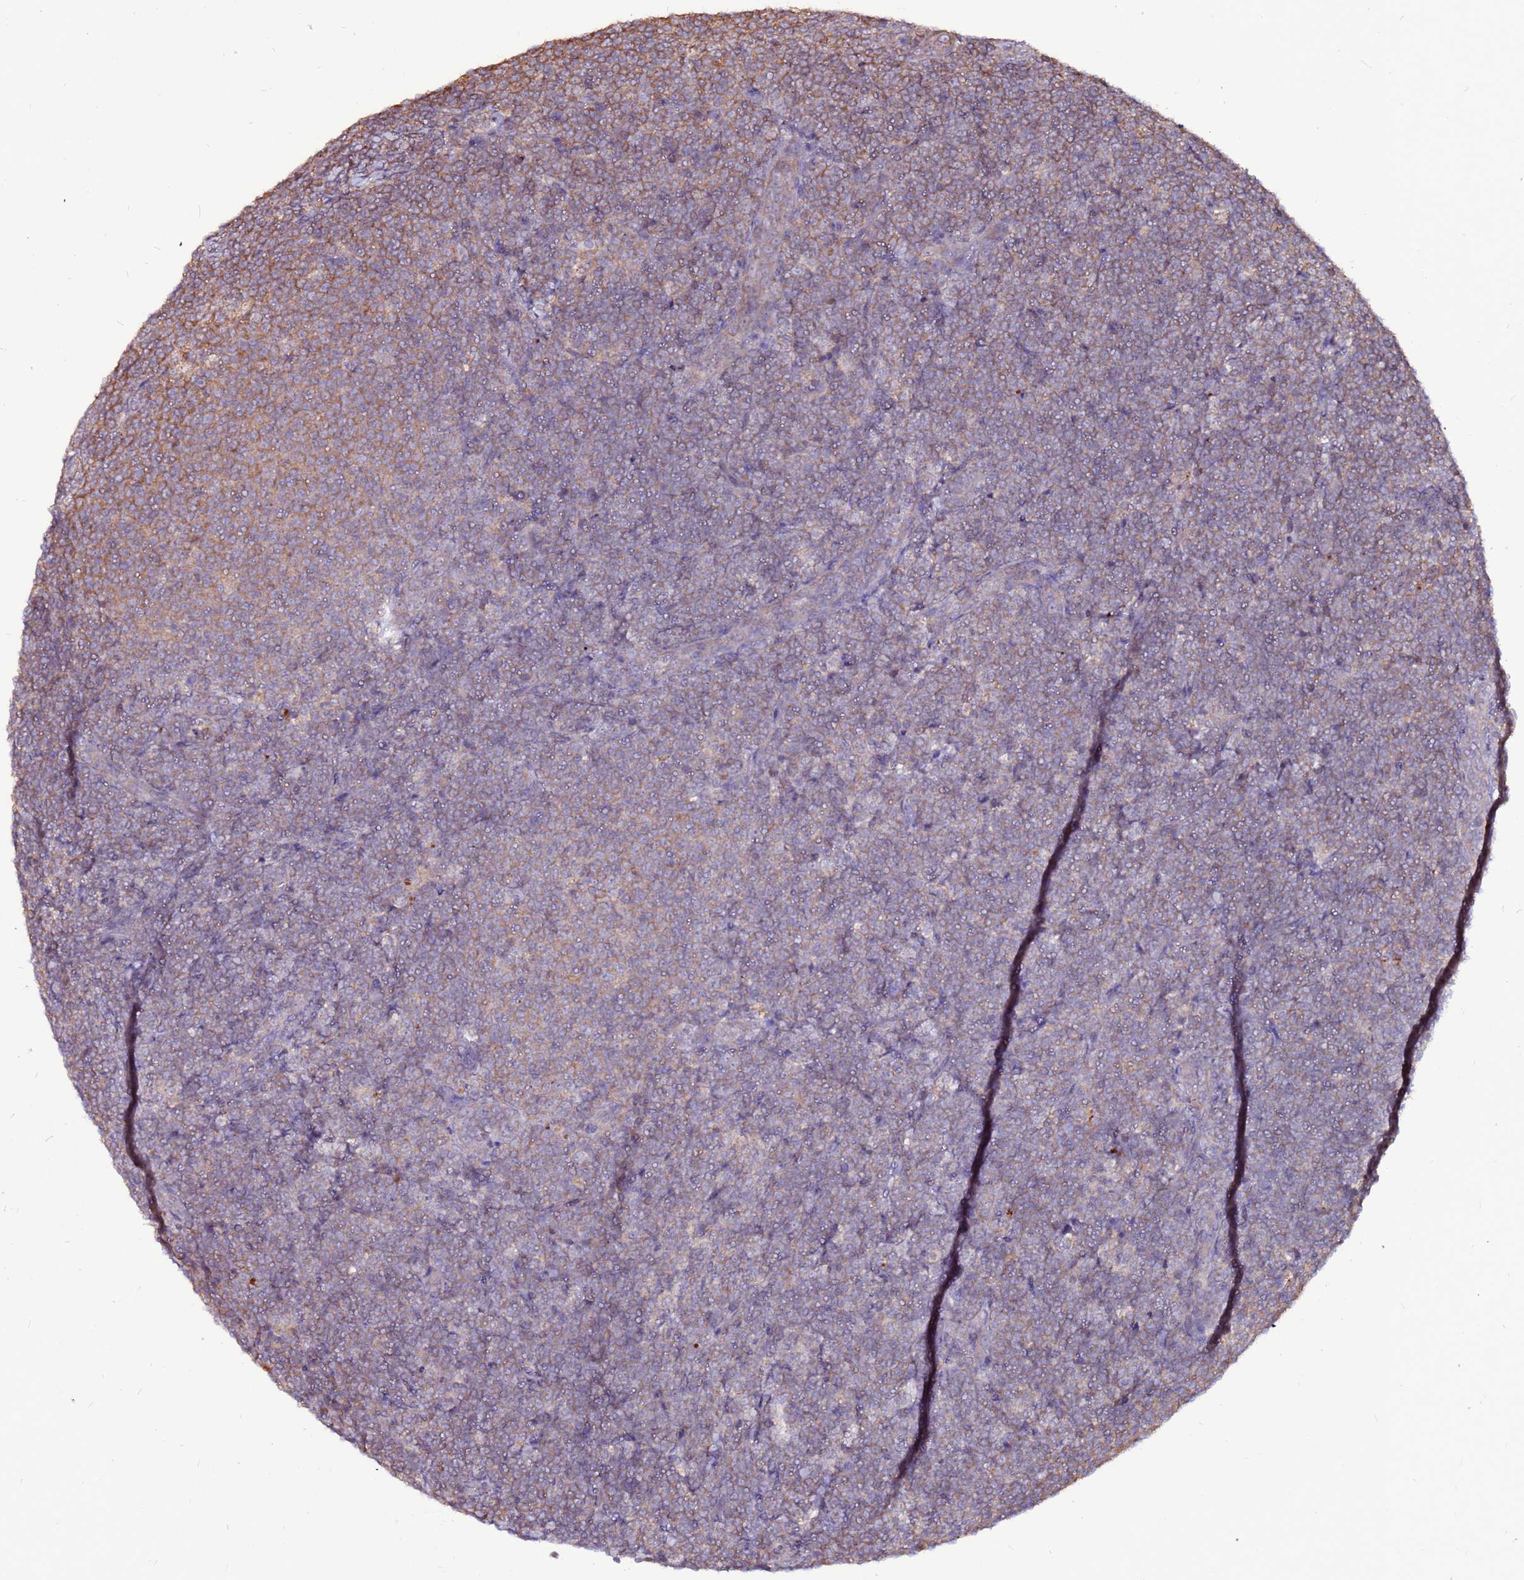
{"staining": {"intensity": "weak", "quantity": "25%-75%", "location": "cytoplasmic/membranous"}, "tissue": "lymphoma", "cell_type": "Tumor cells", "image_type": "cancer", "snomed": [{"axis": "morphology", "description": "Malignant lymphoma, non-Hodgkin's type, Low grade"}, {"axis": "topography", "description": "Lymph node"}], "caption": "Protein staining shows weak cytoplasmic/membranous positivity in about 25%-75% of tumor cells in low-grade malignant lymphoma, non-Hodgkin's type. (brown staining indicates protein expression, while blue staining denotes nuclei).", "gene": "NRN1L", "patient": {"sex": "male", "age": 66}}